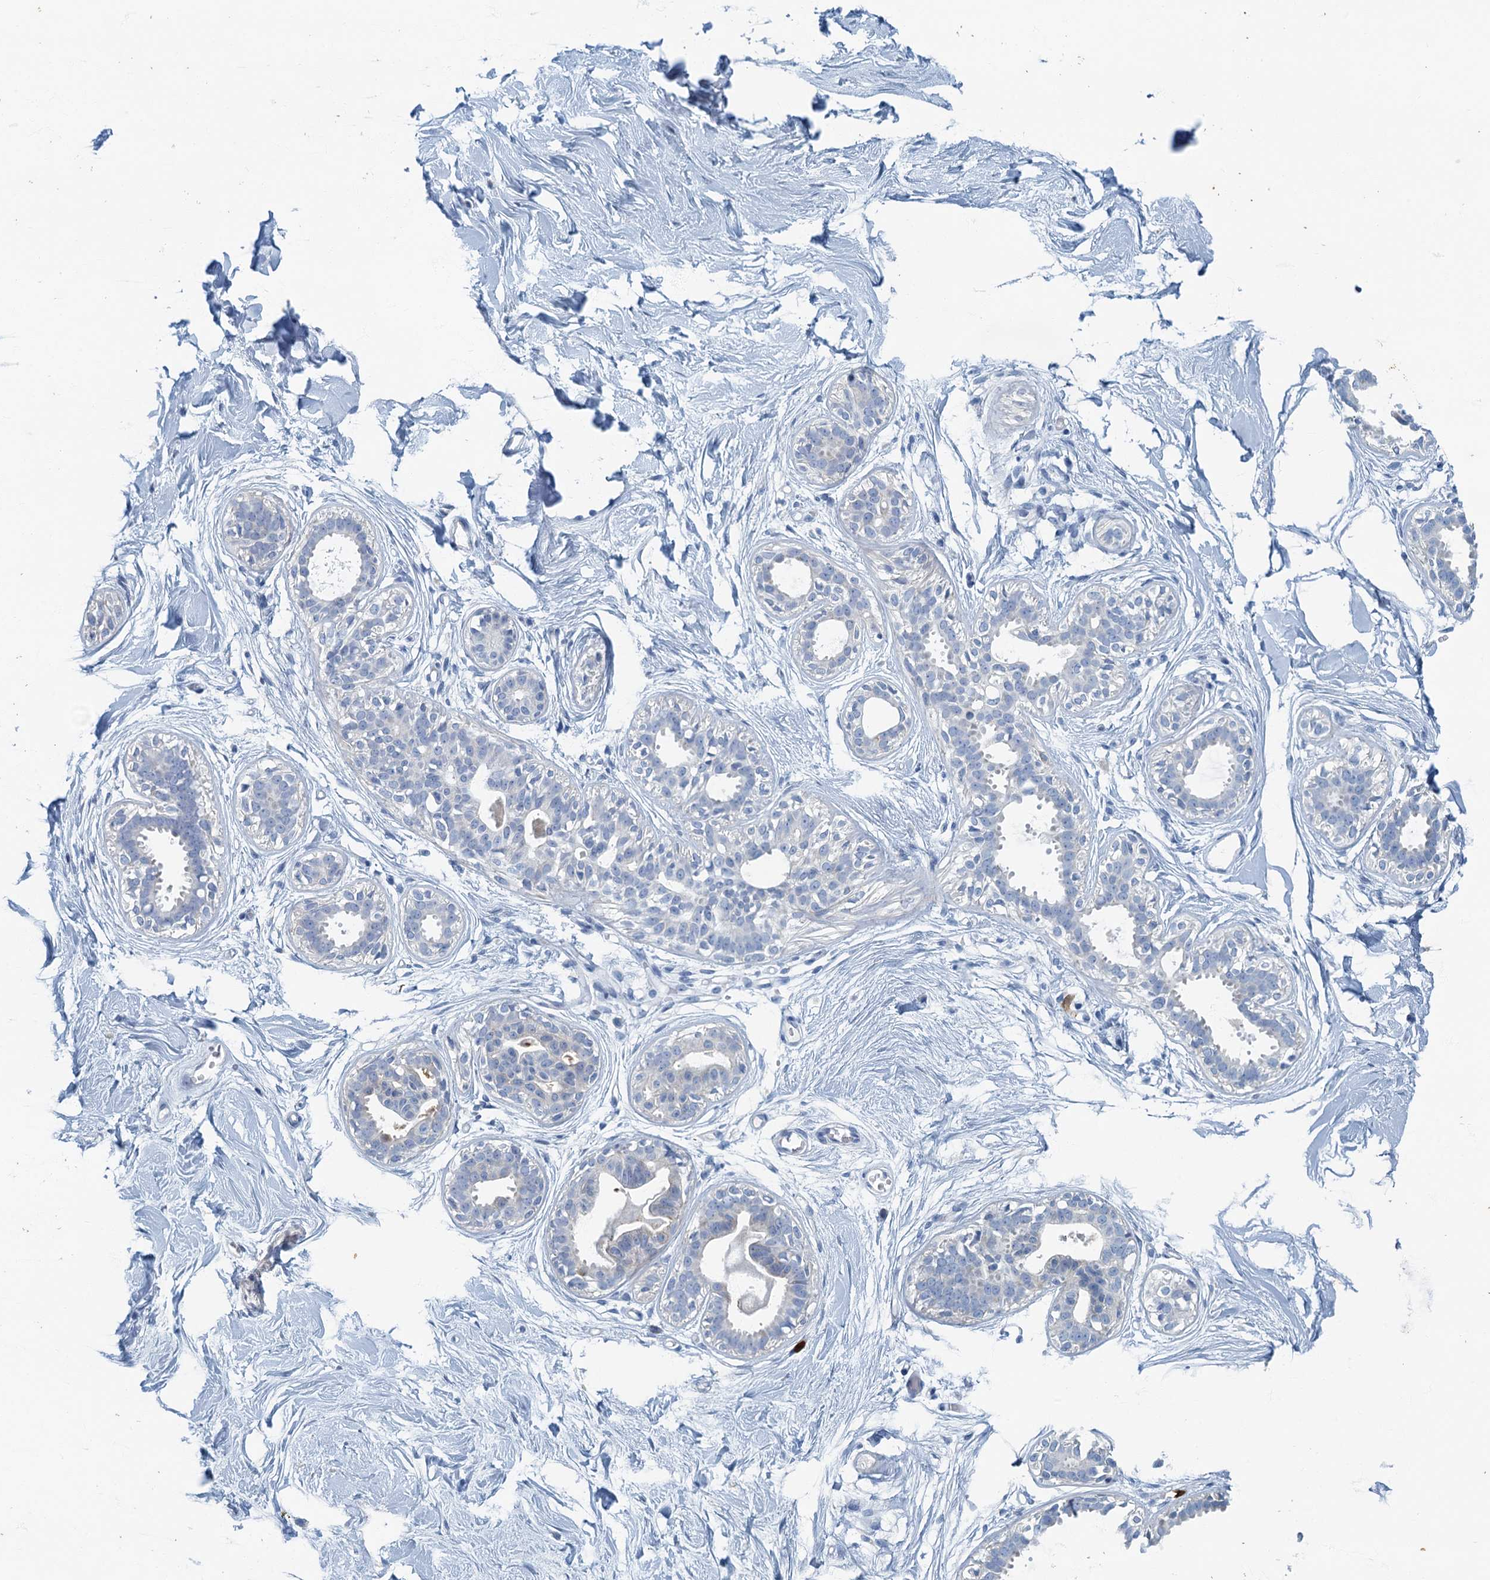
{"staining": {"intensity": "negative", "quantity": "none", "location": "none"}, "tissue": "breast", "cell_type": "Adipocytes", "image_type": "normal", "snomed": [{"axis": "morphology", "description": "Normal tissue, NOS"}, {"axis": "topography", "description": "Breast"}], "caption": "Immunohistochemistry (IHC) histopathology image of benign breast: breast stained with DAB exhibits no significant protein staining in adipocytes.", "gene": "ANKDD1A", "patient": {"sex": "female", "age": 45}}